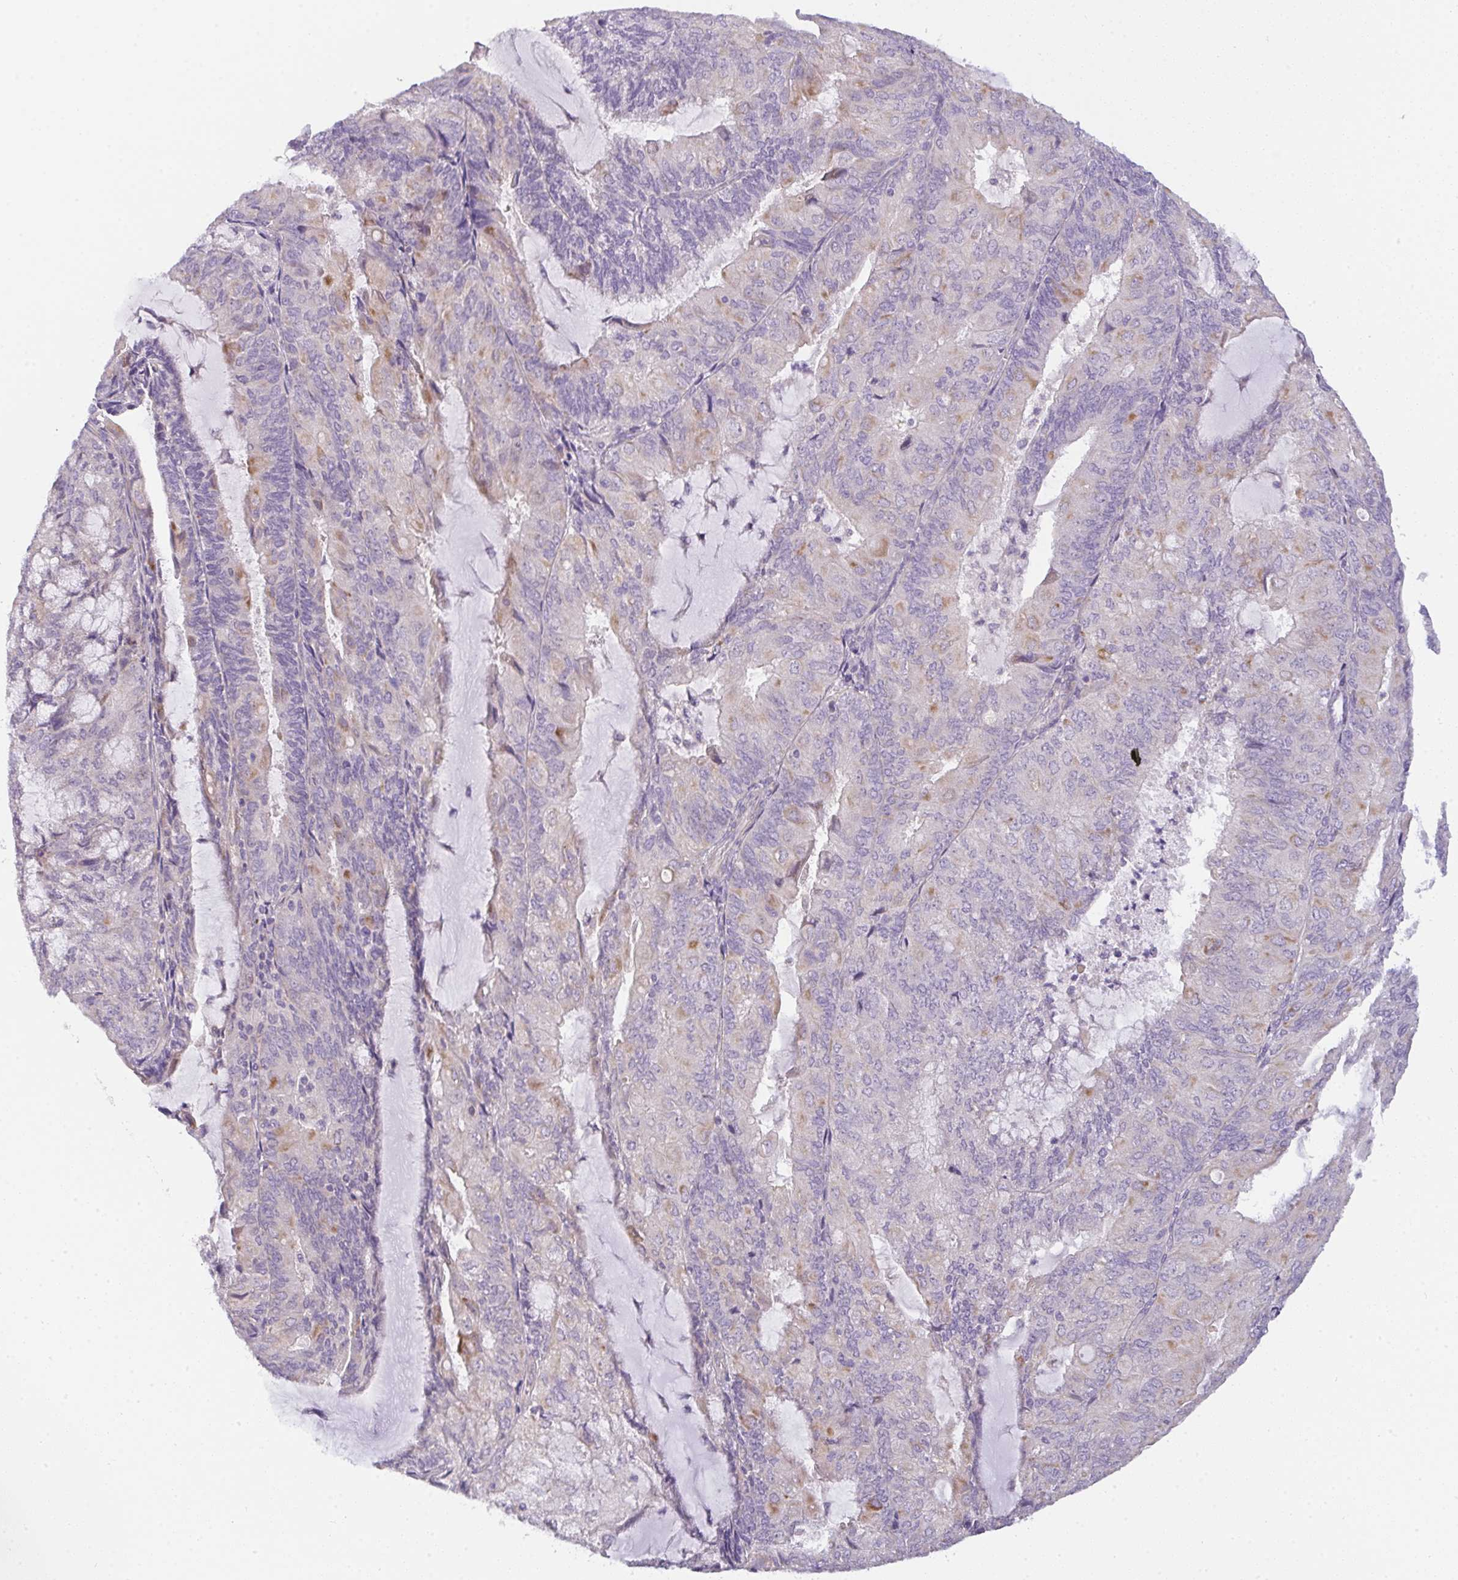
{"staining": {"intensity": "moderate", "quantity": "<25%", "location": "cytoplasmic/membranous"}, "tissue": "endometrial cancer", "cell_type": "Tumor cells", "image_type": "cancer", "snomed": [{"axis": "morphology", "description": "Adenocarcinoma, NOS"}, {"axis": "topography", "description": "Endometrium"}], "caption": "High-magnification brightfield microscopy of endometrial cancer stained with DAB (3,3'-diaminobenzidine) (brown) and counterstained with hematoxylin (blue). tumor cells exhibit moderate cytoplasmic/membranous expression is appreciated in about<25% of cells.", "gene": "FILIP1", "patient": {"sex": "female", "age": 81}}